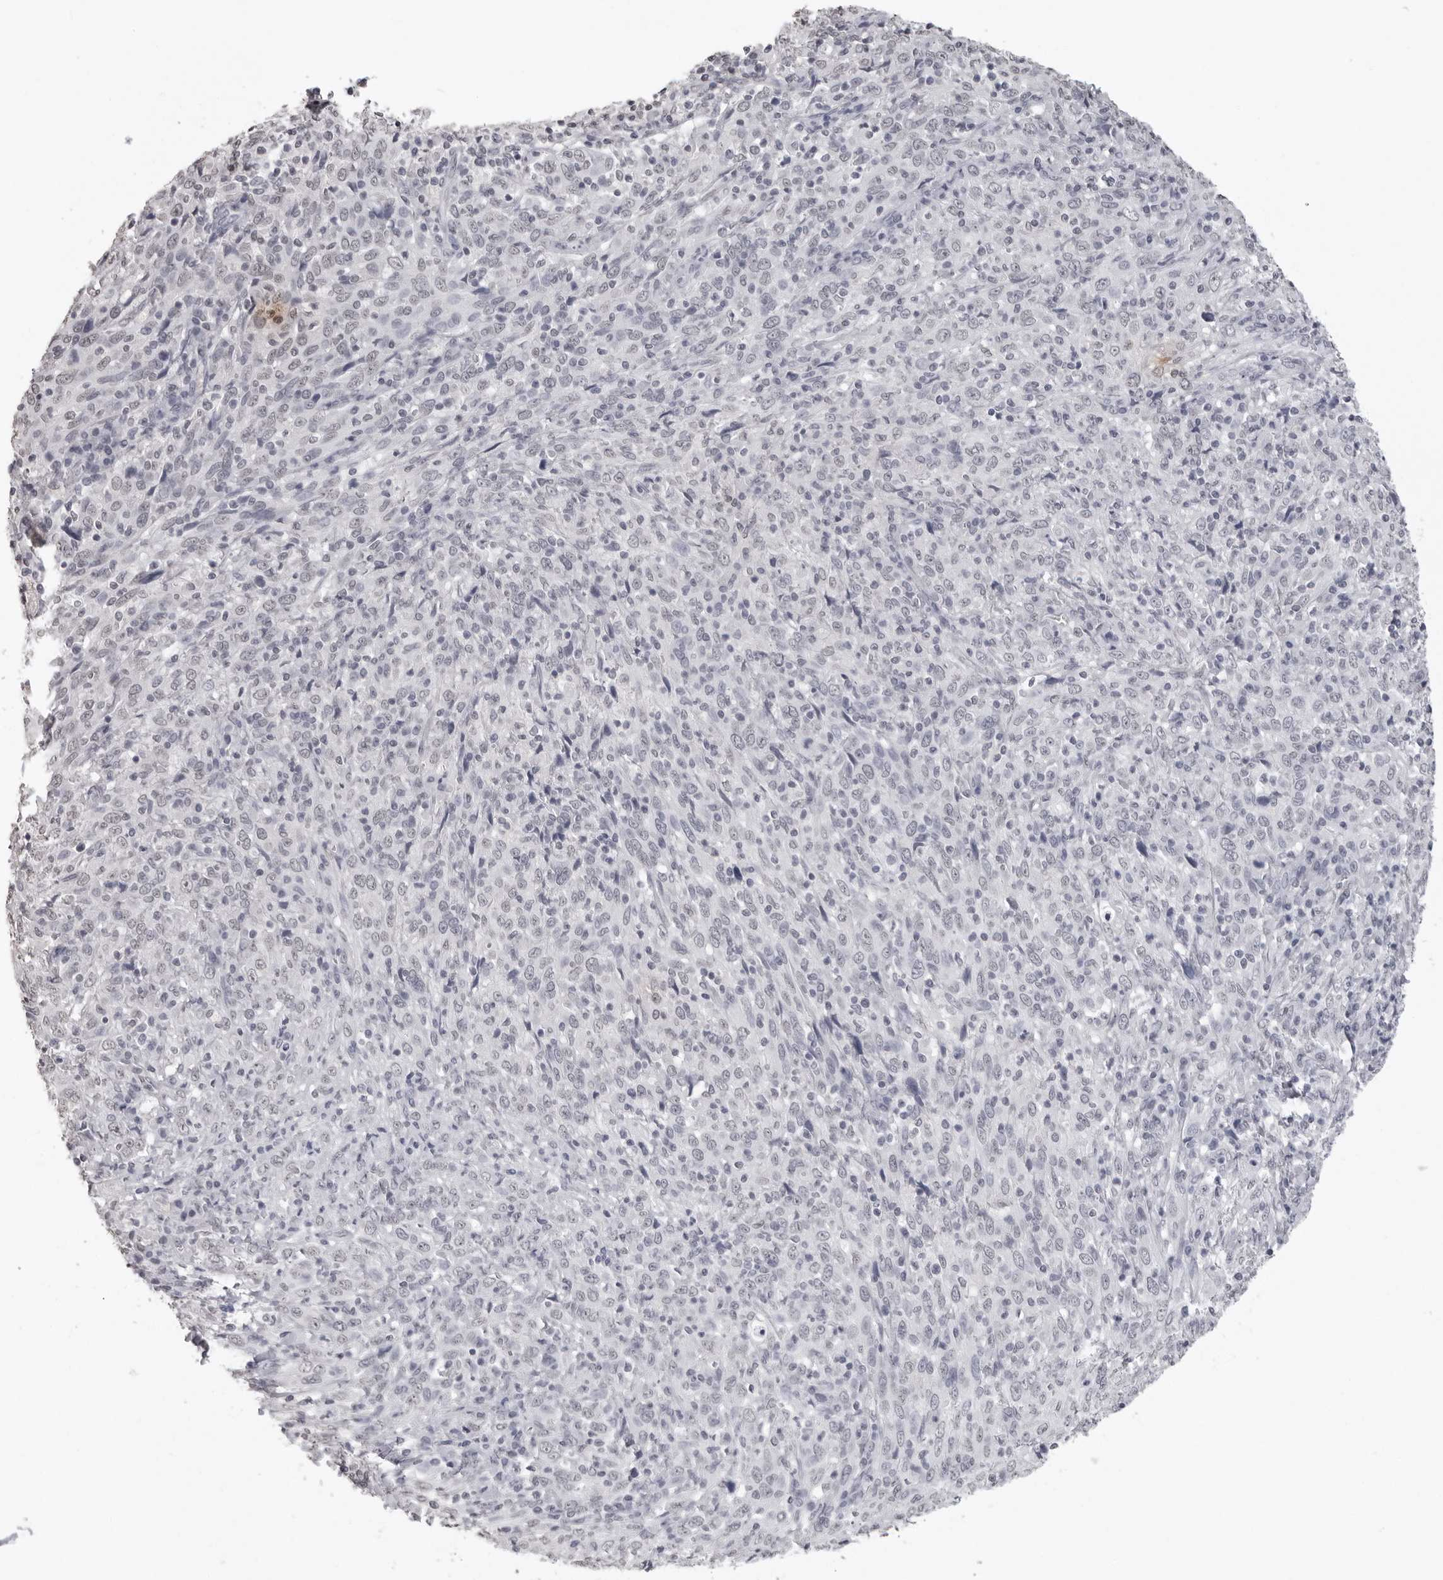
{"staining": {"intensity": "negative", "quantity": "none", "location": "none"}, "tissue": "cervical cancer", "cell_type": "Tumor cells", "image_type": "cancer", "snomed": [{"axis": "morphology", "description": "Squamous cell carcinoma, NOS"}, {"axis": "topography", "description": "Cervix"}], "caption": "Immunohistochemical staining of human cervical cancer exhibits no significant positivity in tumor cells.", "gene": "HEPACAM", "patient": {"sex": "female", "age": 46}}